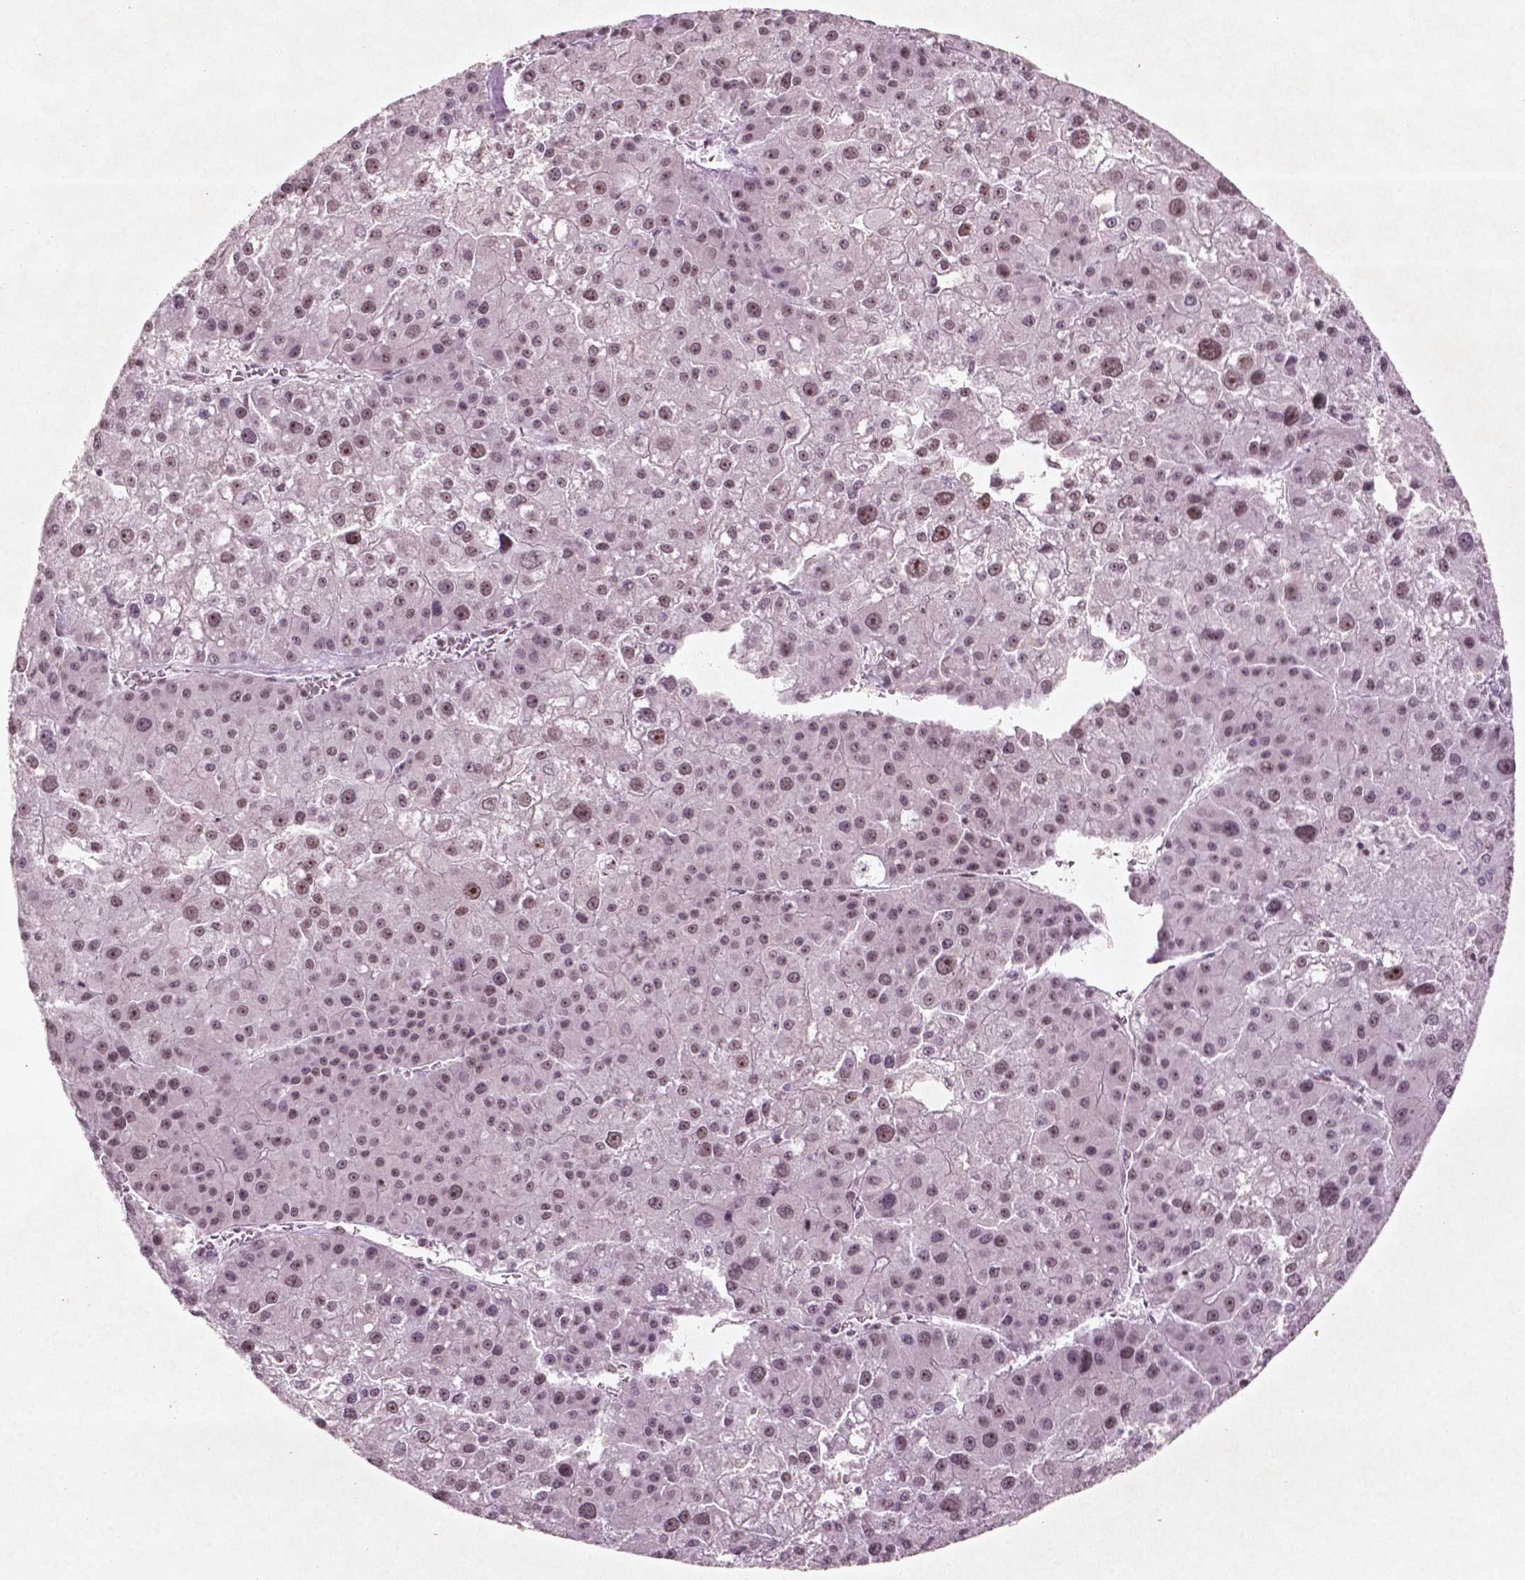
{"staining": {"intensity": "weak", "quantity": "25%-75%", "location": "nuclear"}, "tissue": "liver cancer", "cell_type": "Tumor cells", "image_type": "cancer", "snomed": [{"axis": "morphology", "description": "Carcinoma, Hepatocellular, NOS"}, {"axis": "topography", "description": "Liver"}], "caption": "Immunohistochemistry (IHC) histopathology image of liver cancer stained for a protein (brown), which exhibits low levels of weak nuclear expression in about 25%-75% of tumor cells.", "gene": "HMG20B", "patient": {"sex": "male", "age": 73}}